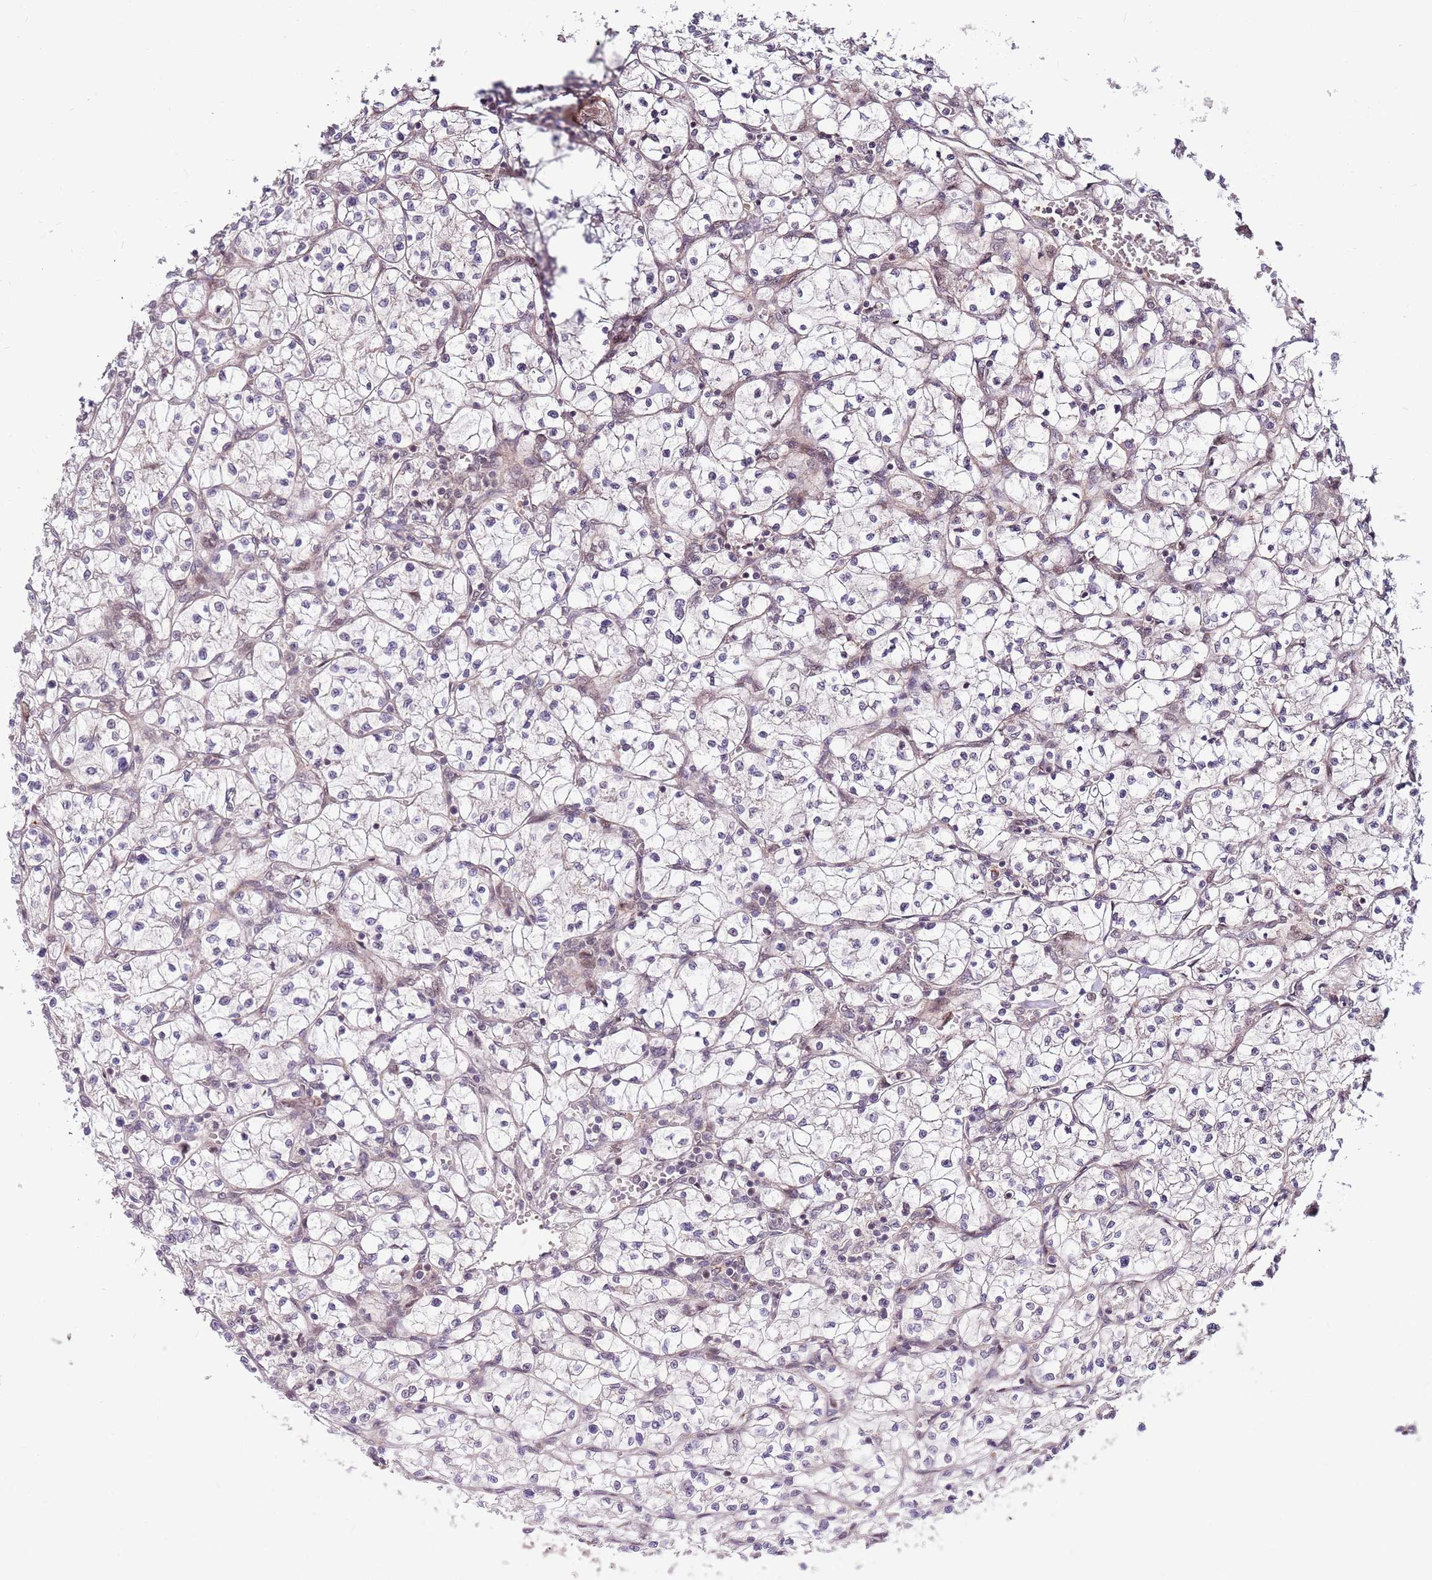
{"staining": {"intensity": "negative", "quantity": "none", "location": "none"}, "tissue": "renal cancer", "cell_type": "Tumor cells", "image_type": "cancer", "snomed": [{"axis": "morphology", "description": "Adenocarcinoma, NOS"}, {"axis": "topography", "description": "Kidney"}], "caption": "Tumor cells show no significant staining in renal cancer.", "gene": "HAUS3", "patient": {"sex": "female", "age": 64}}